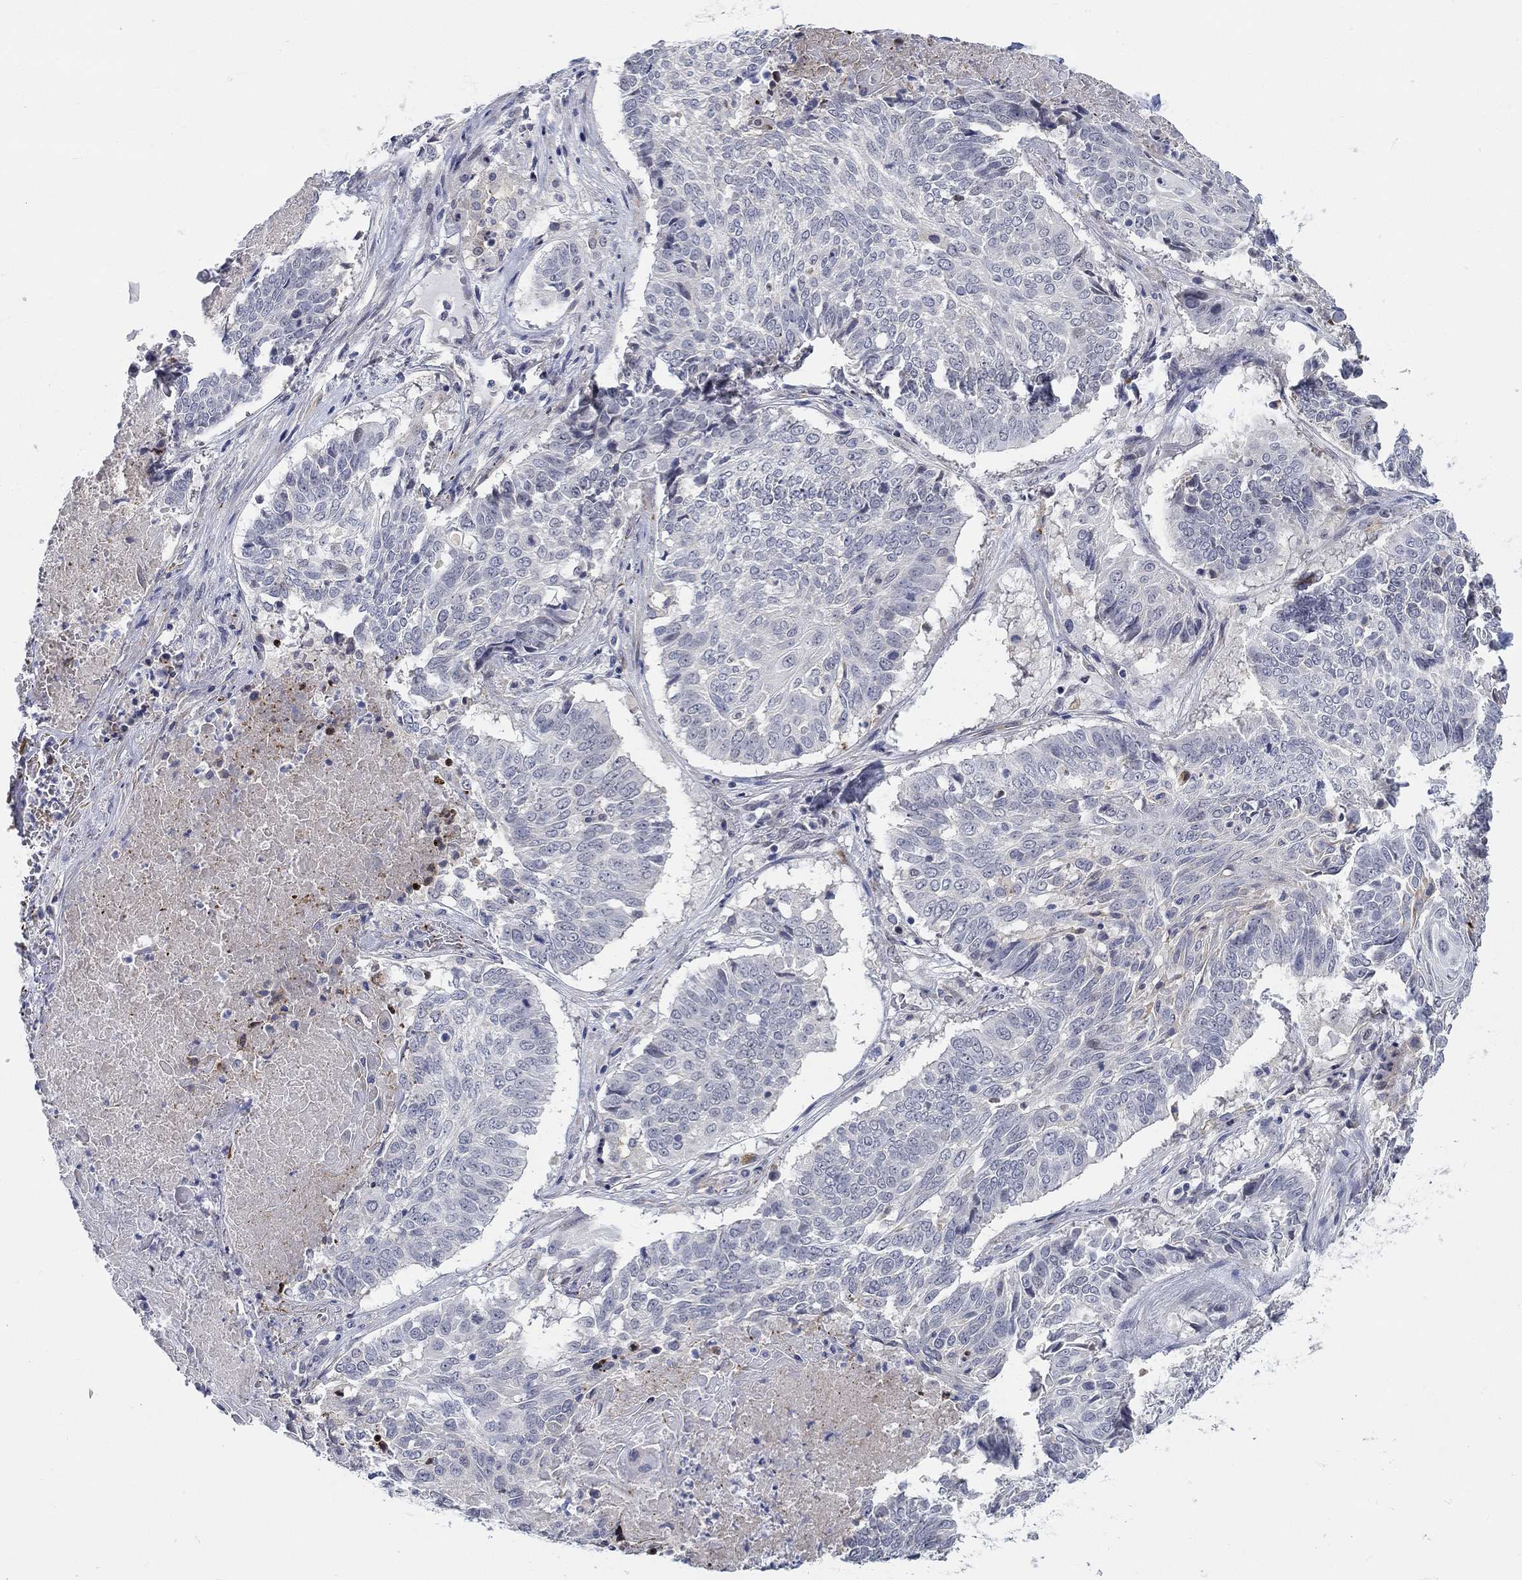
{"staining": {"intensity": "negative", "quantity": "none", "location": "none"}, "tissue": "lung cancer", "cell_type": "Tumor cells", "image_type": "cancer", "snomed": [{"axis": "morphology", "description": "Squamous cell carcinoma, NOS"}, {"axis": "topography", "description": "Lung"}], "caption": "Human squamous cell carcinoma (lung) stained for a protein using IHC exhibits no expression in tumor cells.", "gene": "SMIM18", "patient": {"sex": "male", "age": 64}}